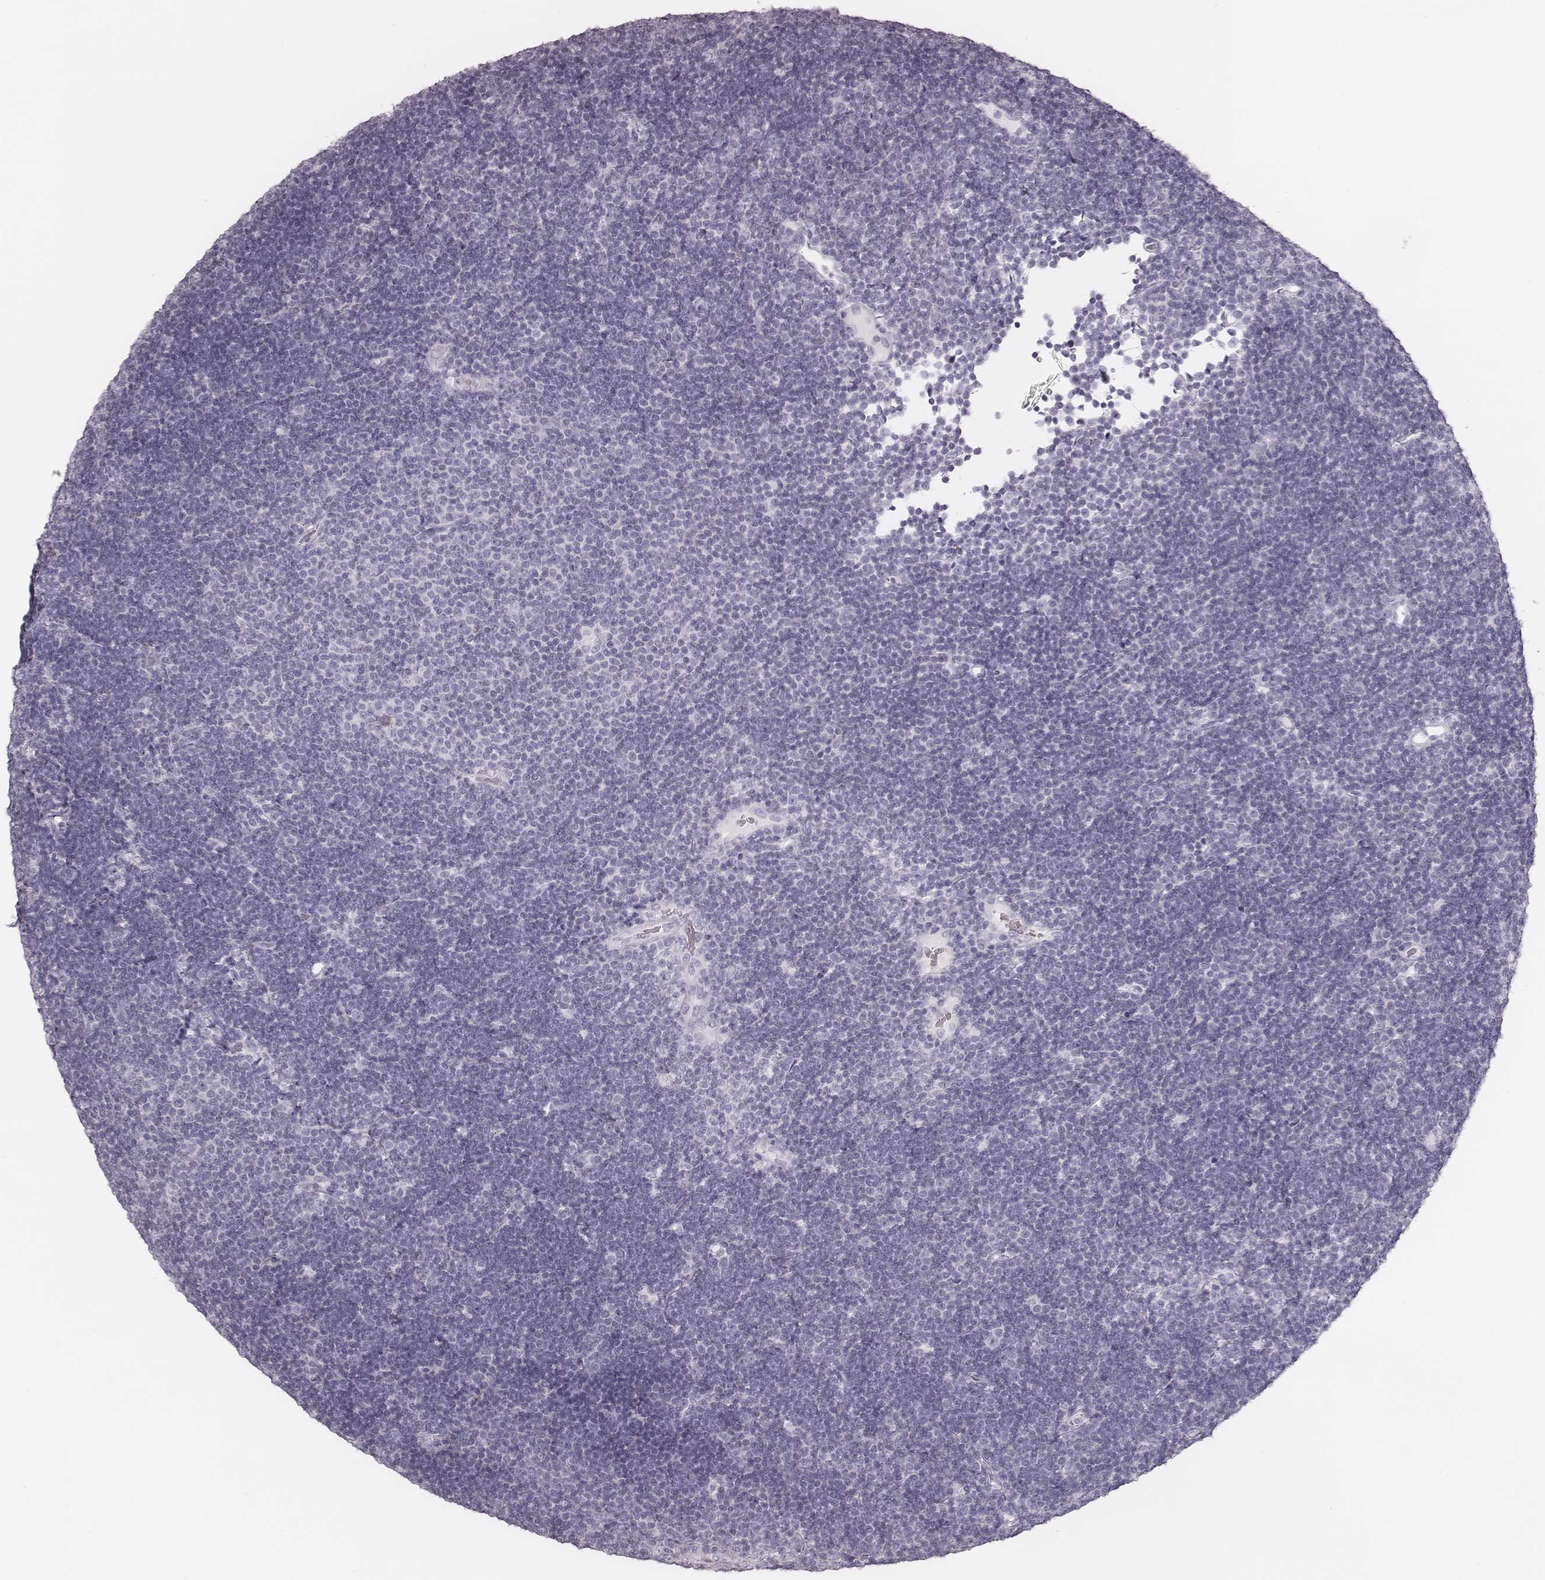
{"staining": {"intensity": "negative", "quantity": "none", "location": "none"}, "tissue": "lymphoma", "cell_type": "Tumor cells", "image_type": "cancer", "snomed": [{"axis": "morphology", "description": "Malignant lymphoma, non-Hodgkin's type, Low grade"}, {"axis": "topography", "description": "Brain"}], "caption": "Protein analysis of low-grade malignant lymphoma, non-Hodgkin's type exhibits no significant expression in tumor cells.", "gene": "KRT82", "patient": {"sex": "female", "age": 66}}